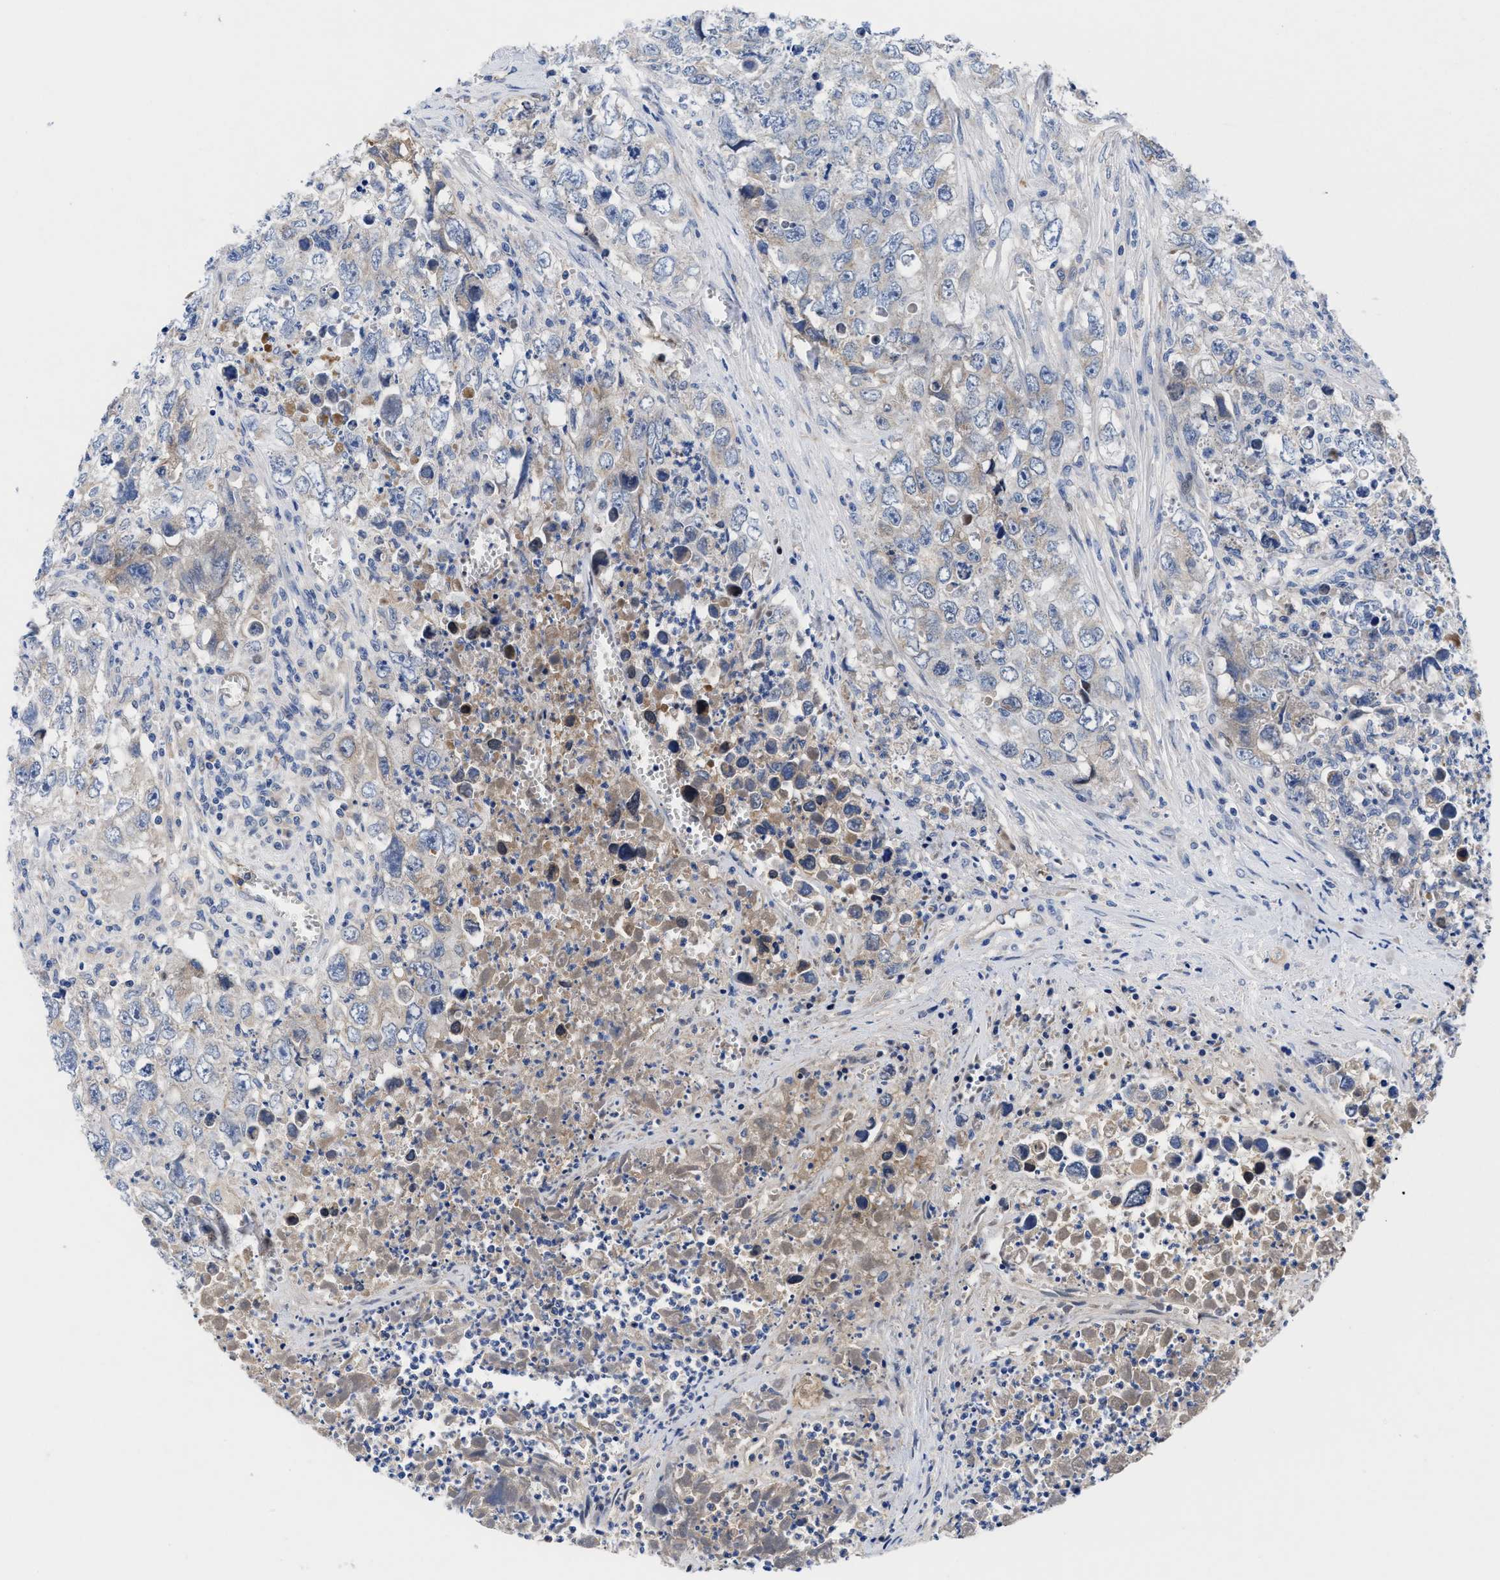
{"staining": {"intensity": "negative", "quantity": "none", "location": "none"}, "tissue": "testis cancer", "cell_type": "Tumor cells", "image_type": "cancer", "snomed": [{"axis": "morphology", "description": "Seminoma, NOS"}, {"axis": "morphology", "description": "Carcinoma, Embryonal, NOS"}, {"axis": "topography", "description": "Testis"}], "caption": "Tumor cells show no significant expression in testis cancer (embryonal carcinoma). Nuclei are stained in blue.", "gene": "DHRS13", "patient": {"sex": "male", "age": 43}}